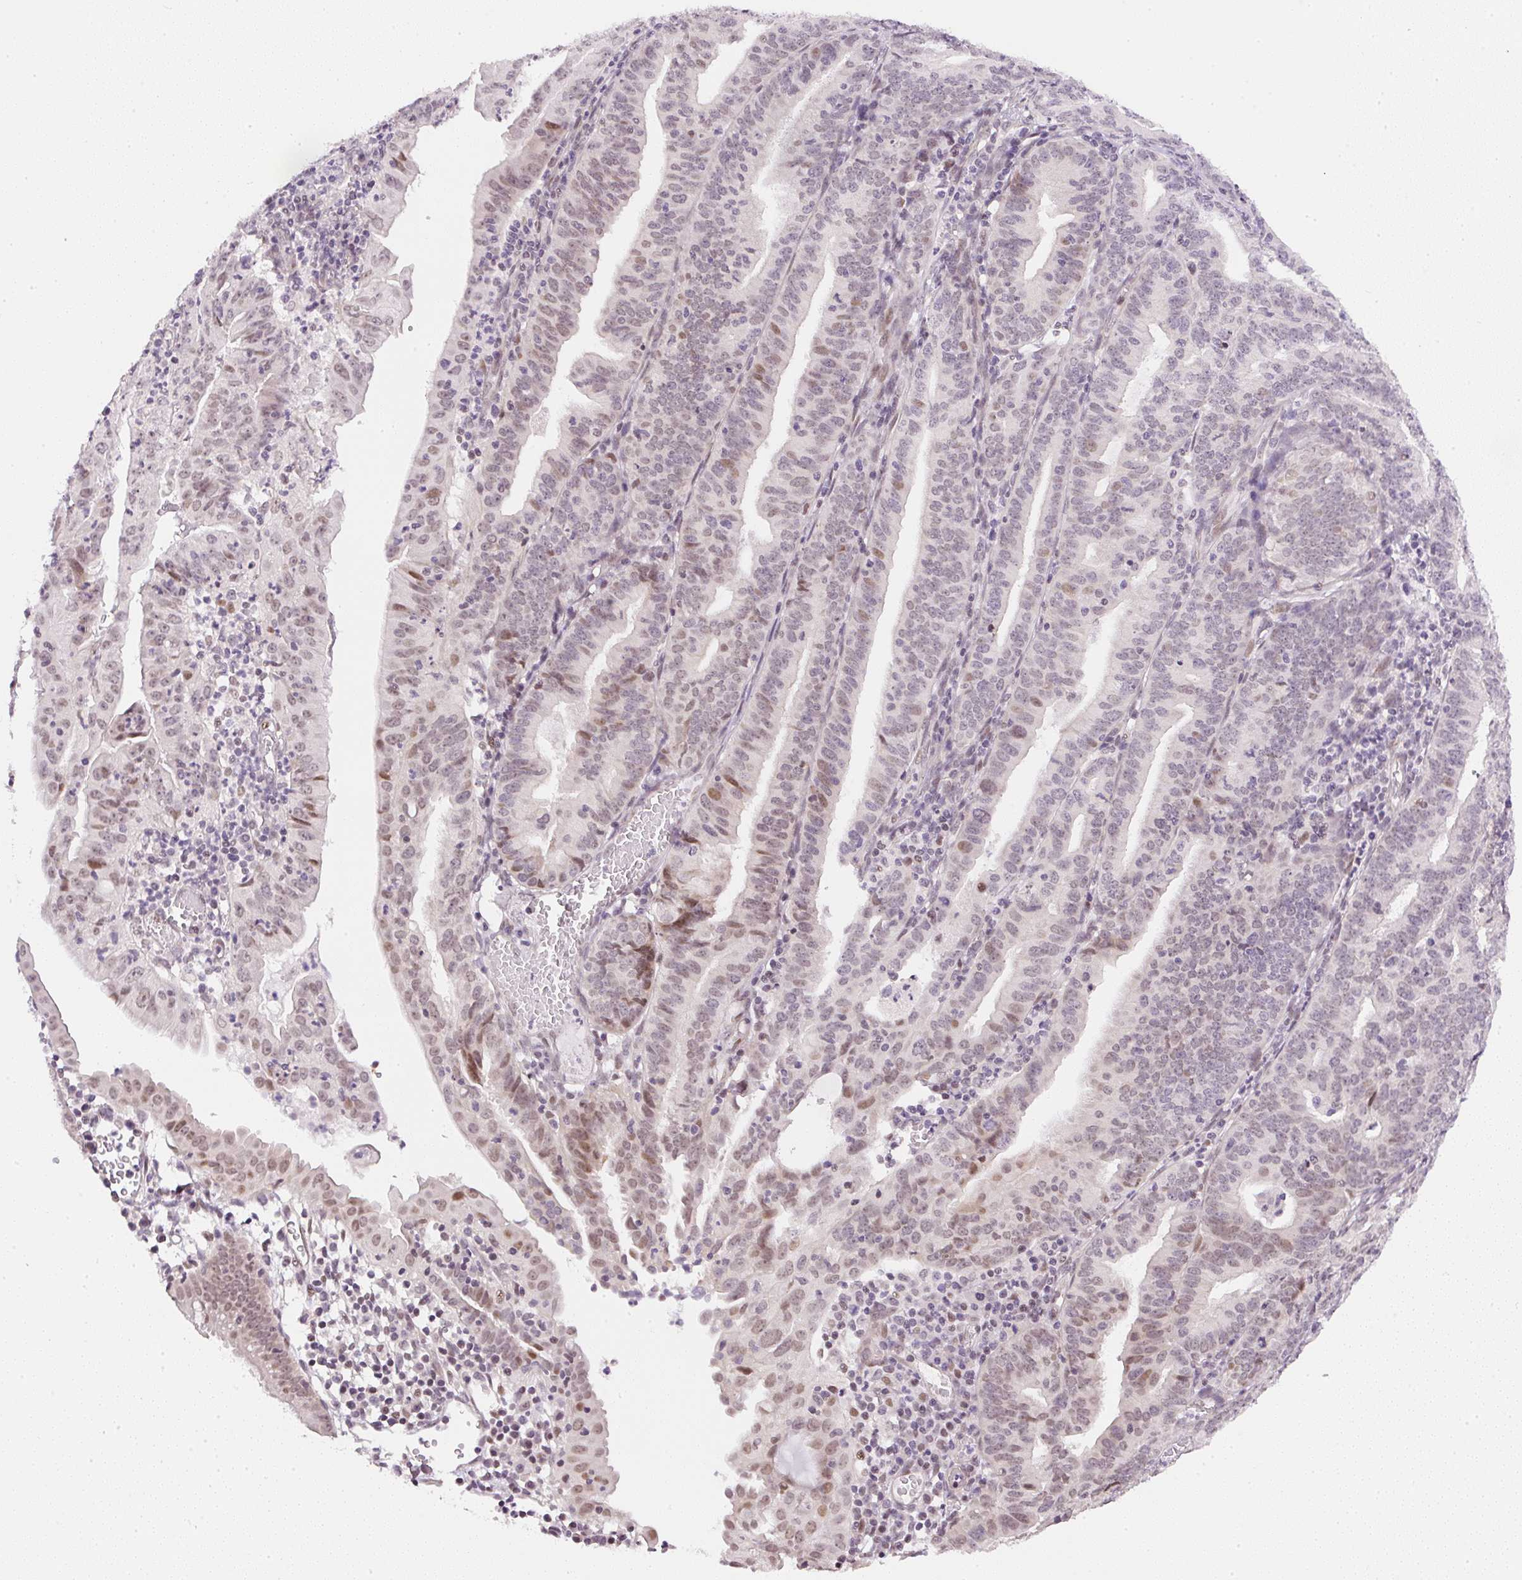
{"staining": {"intensity": "moderate", "quantity": "25%-75%", "location": "nuclear"}, "tissue": "endometrial cancer", "cell_type": "Tumor cells", "image_type": "cancer", "snomed": [{"axis": "morphology", "description": "Adenocarcinoma, NOS"}, {"axis": "topography", "description": "Endometrium"}], "caption": "A histopathology image of human endometrial cancer (adenocarcinoma) stained for a protein reveals moderate nuclear brown staining in tumor cells.", "gene": "DPPA4", "patient": {"sex": "female", "age": 60}}